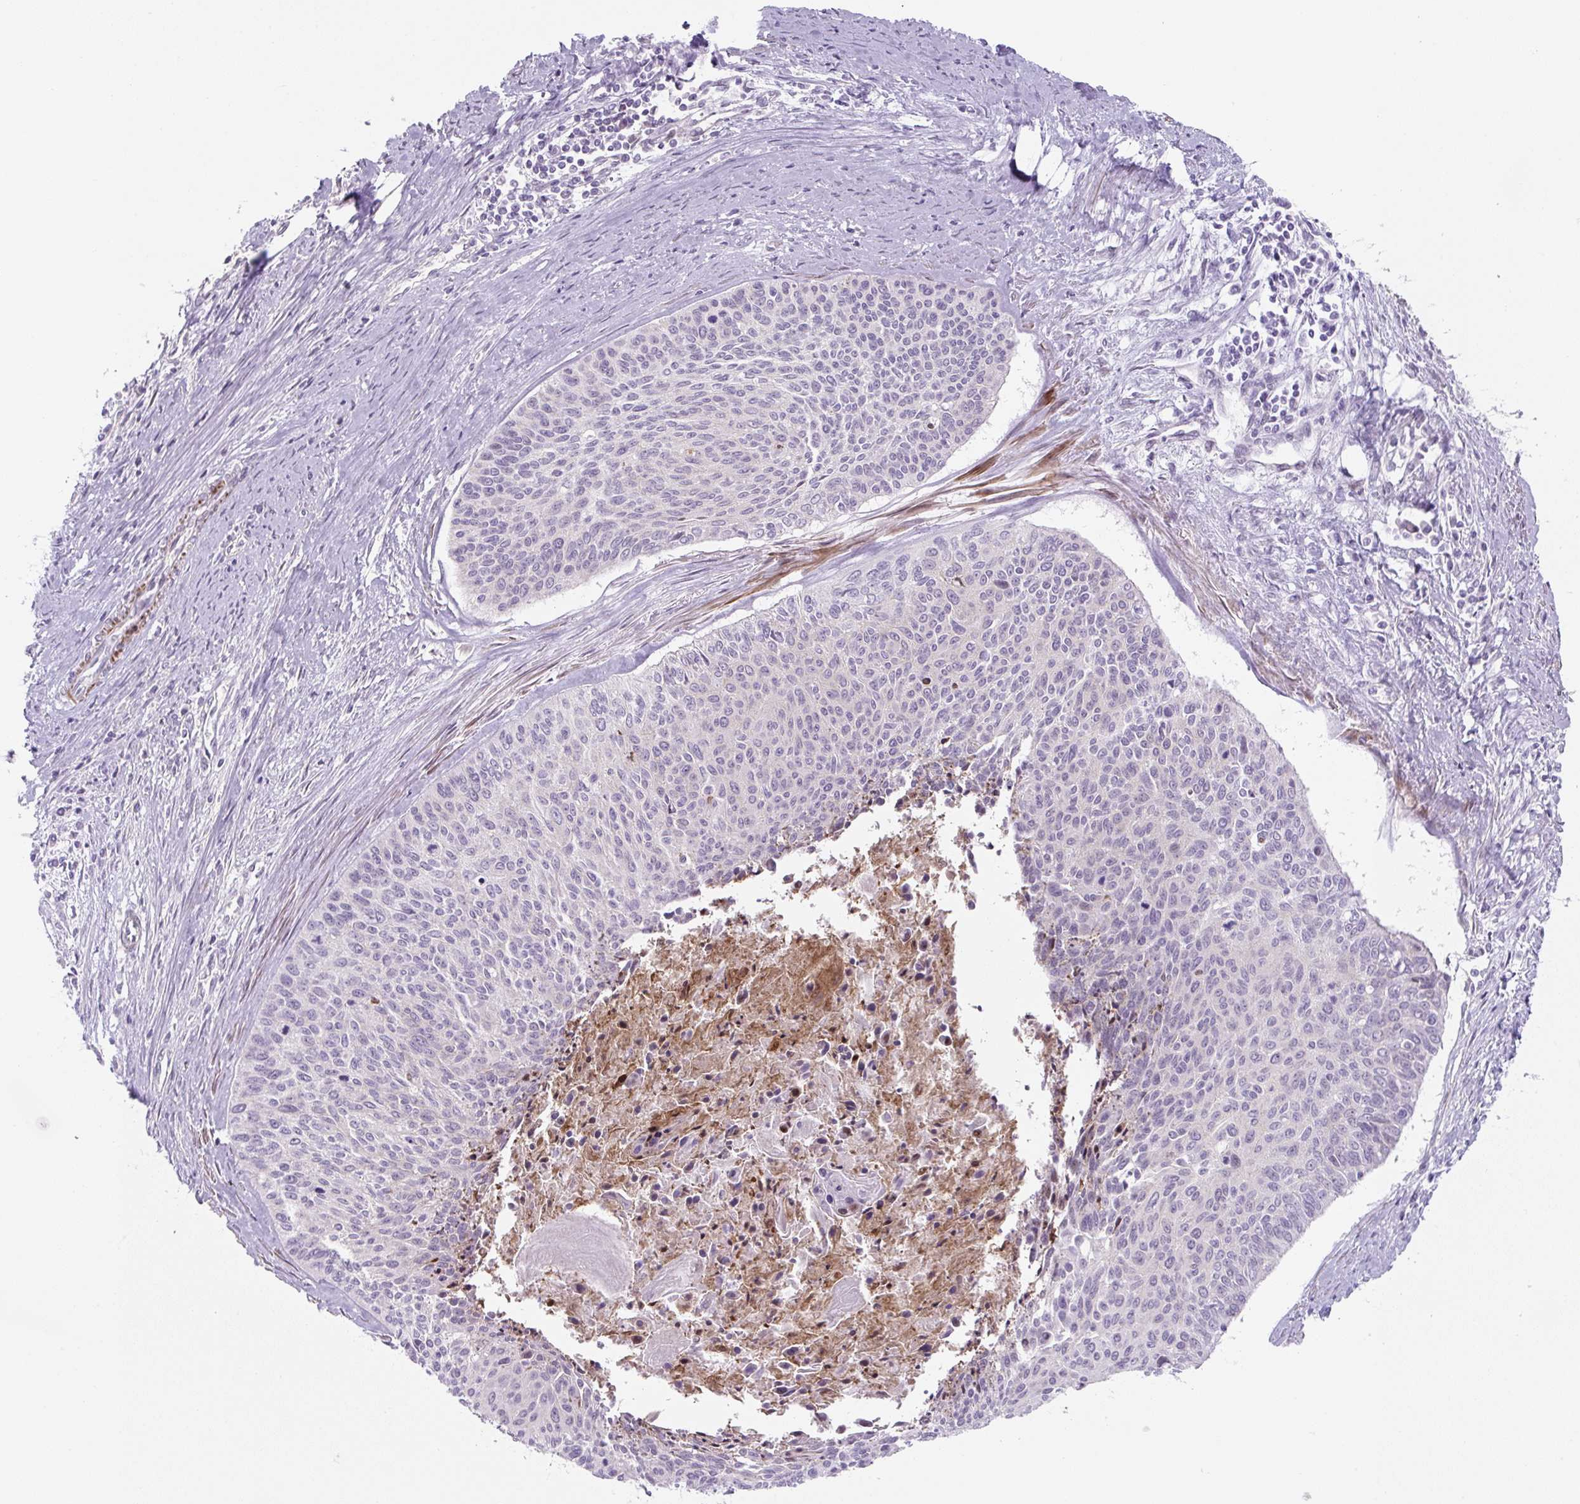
{"staining": {"intensity": "negative", "quantity": "none", "location": "none"}, "tissue": "cervical cancer", "cell_type": "Tumor cells", "image_type": "cancer", "snomed": [{"axis": "morphology", "description": "Squamous cell carcinoma, NOS"}, {"axis": "topography", "description": "Cervix"}], "caption": "Protein analysis of cervical cancer (squamous cell carcinoma) demonstrates no significant staining in tumor cells.", "gene": "PRM1", "patient": {"sex": "female", "age": 55}}